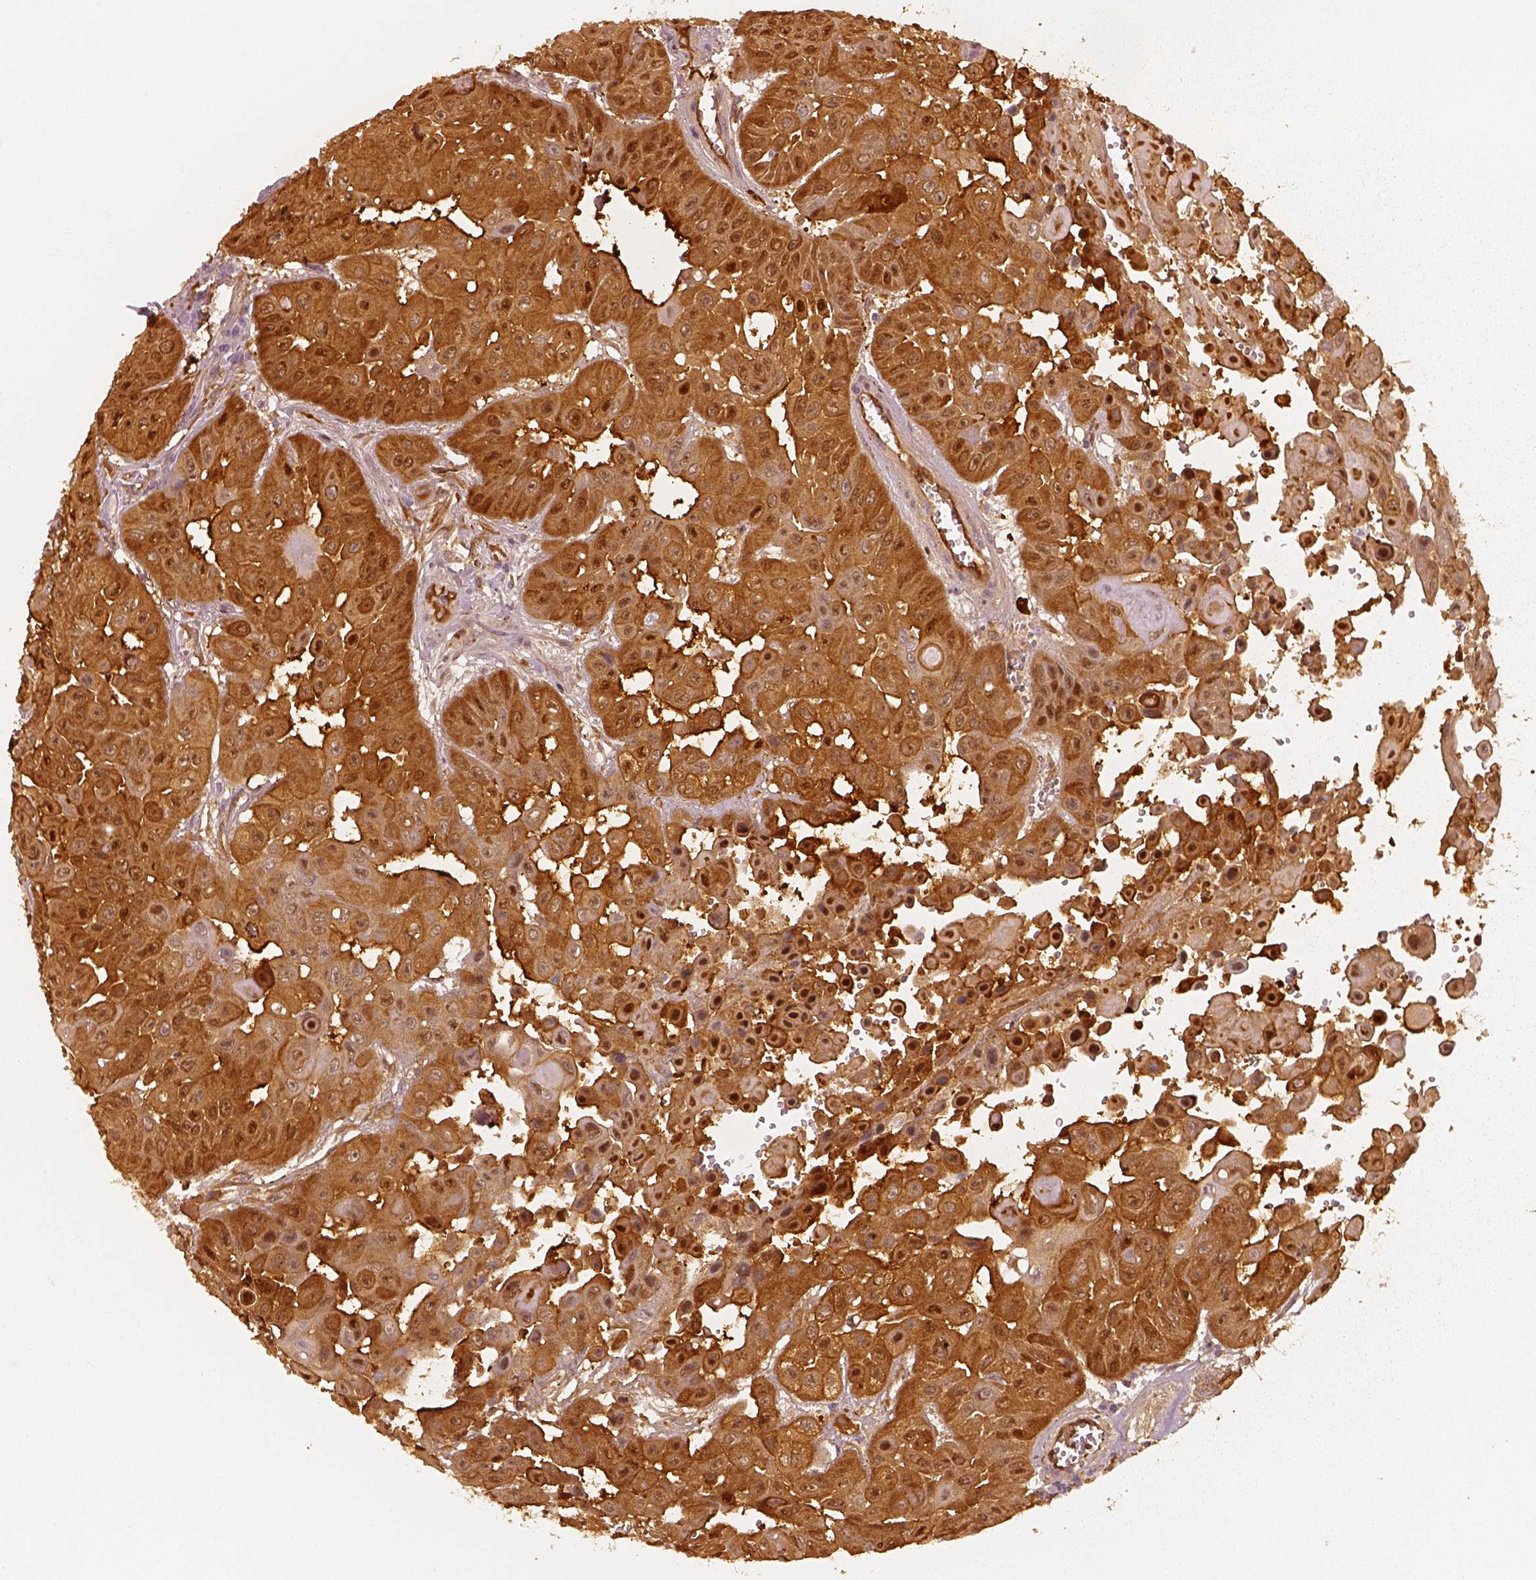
{"staining": {"intensity": "strong", "quantity": ">75%", "location": "cytoplasmic/membranous"}, "tissue": "head and neck cancer", "cell_type": "Tumor cells", "image_type": "cancer", "snomed": [{"axis": "morphology", "description": "Adenocarcinoma, NOS"}, {"axis": "topography", "description": "Head-Neck"}], "caption": "Tumor cells display strong cytoplasmic/membranous staining in about >75% of cells in head and neck adenocarcinoma.", "gene": "FSCN1", "patient": {"sex": "male", "age": 73}}